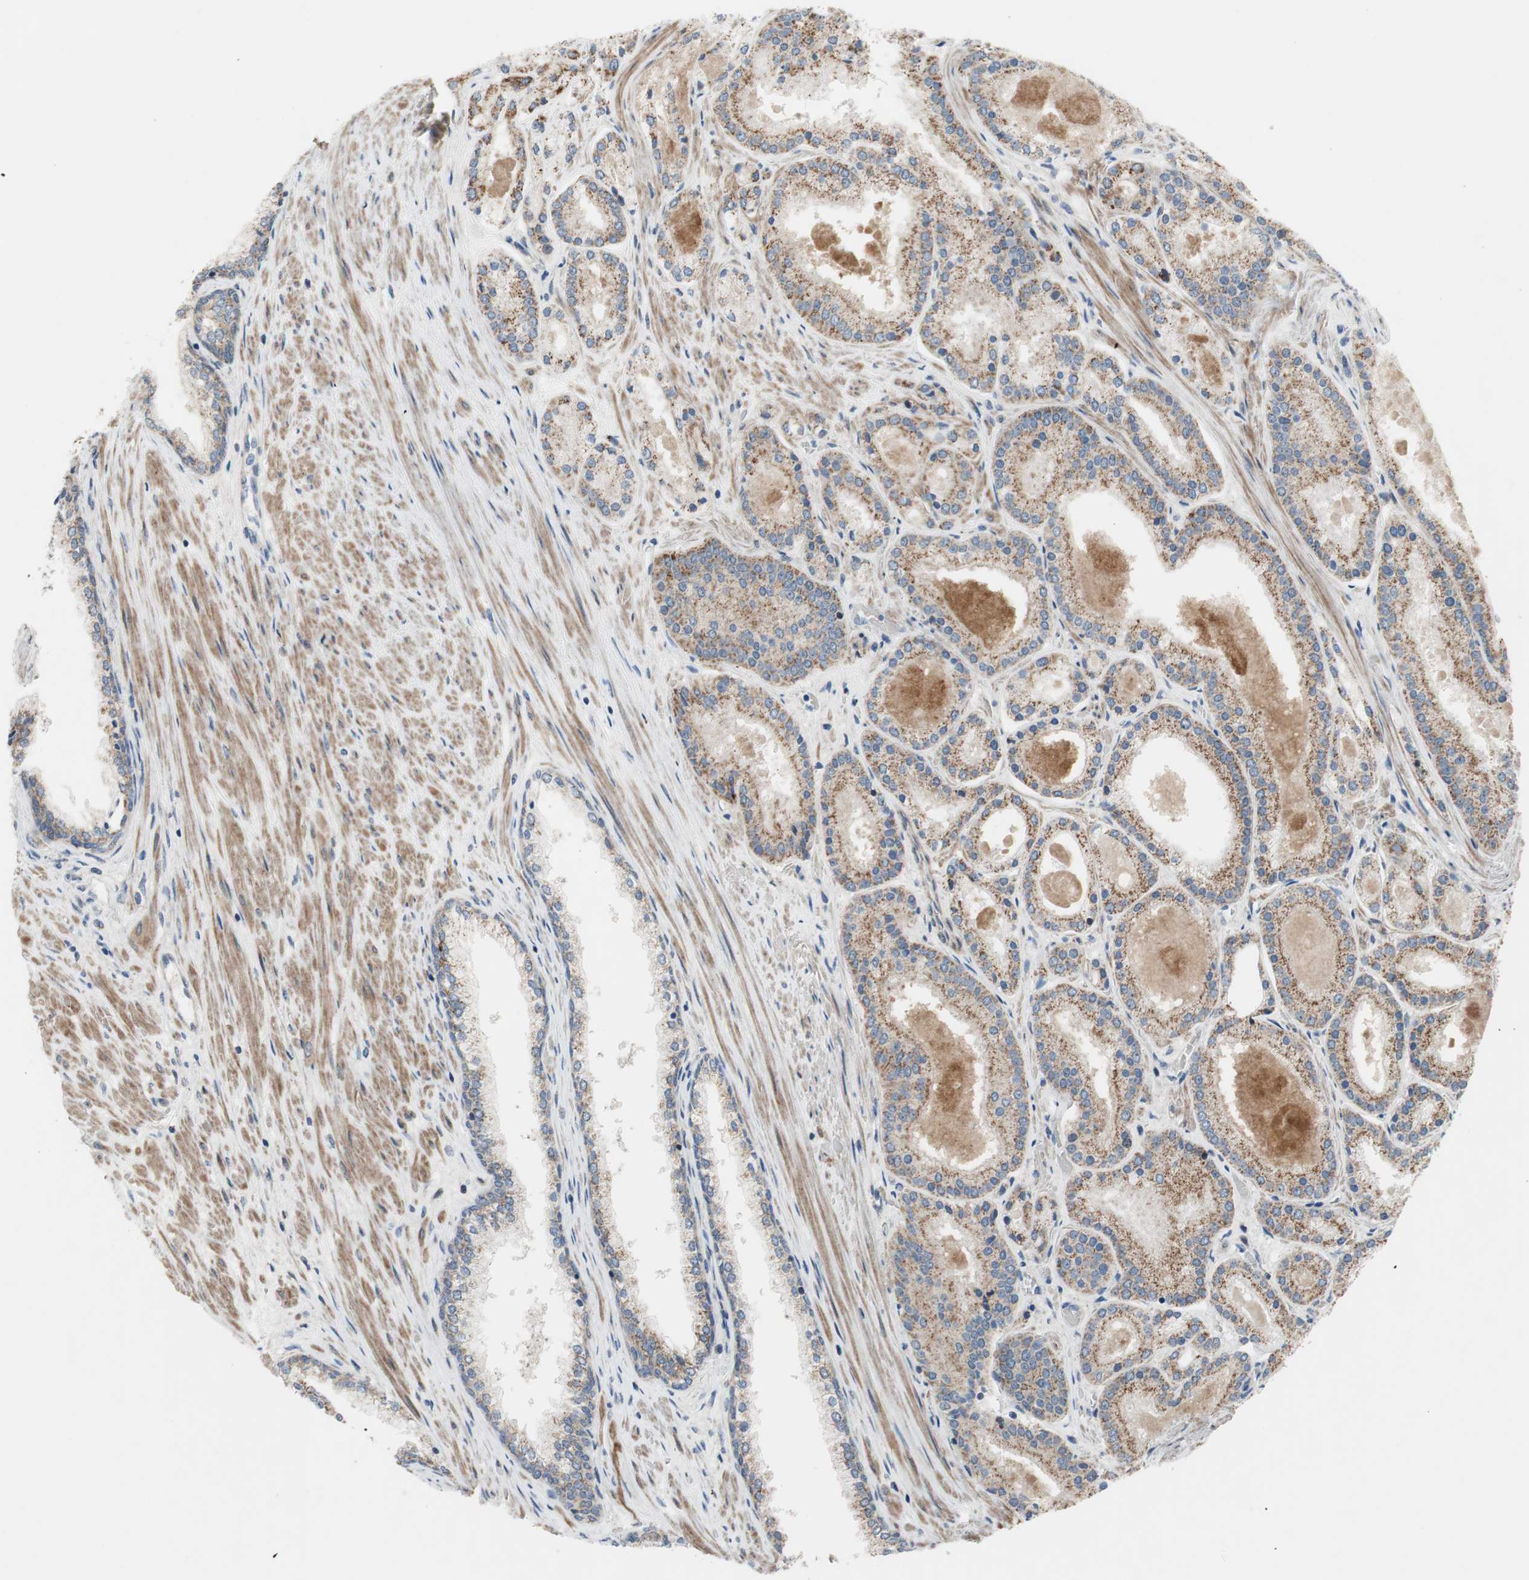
{"staining": {"intensity": "moderate", "quantity": ">75%", "location": "cytoplasmic/membranous"}, "tissue": "prostate cancer", "cell_type": "Tumor cells", "image_type": "cancer", "snomed": [{"axis": "morphology", "description": "Adenocarcinoma, Low grade"}, {"axis": "topography", "description": "Prostate"}], "caption": "Immunohistochemistry micrograph of prostate cancer (adenocarcinoma (low-grade)) stained for a protein (brown), which shows medium levels of moderate cytoplasmic/membranous staining in about >75% of tumor cells.", "gene": "TACR3", "patient": {"sex": "male", "age": 59}}